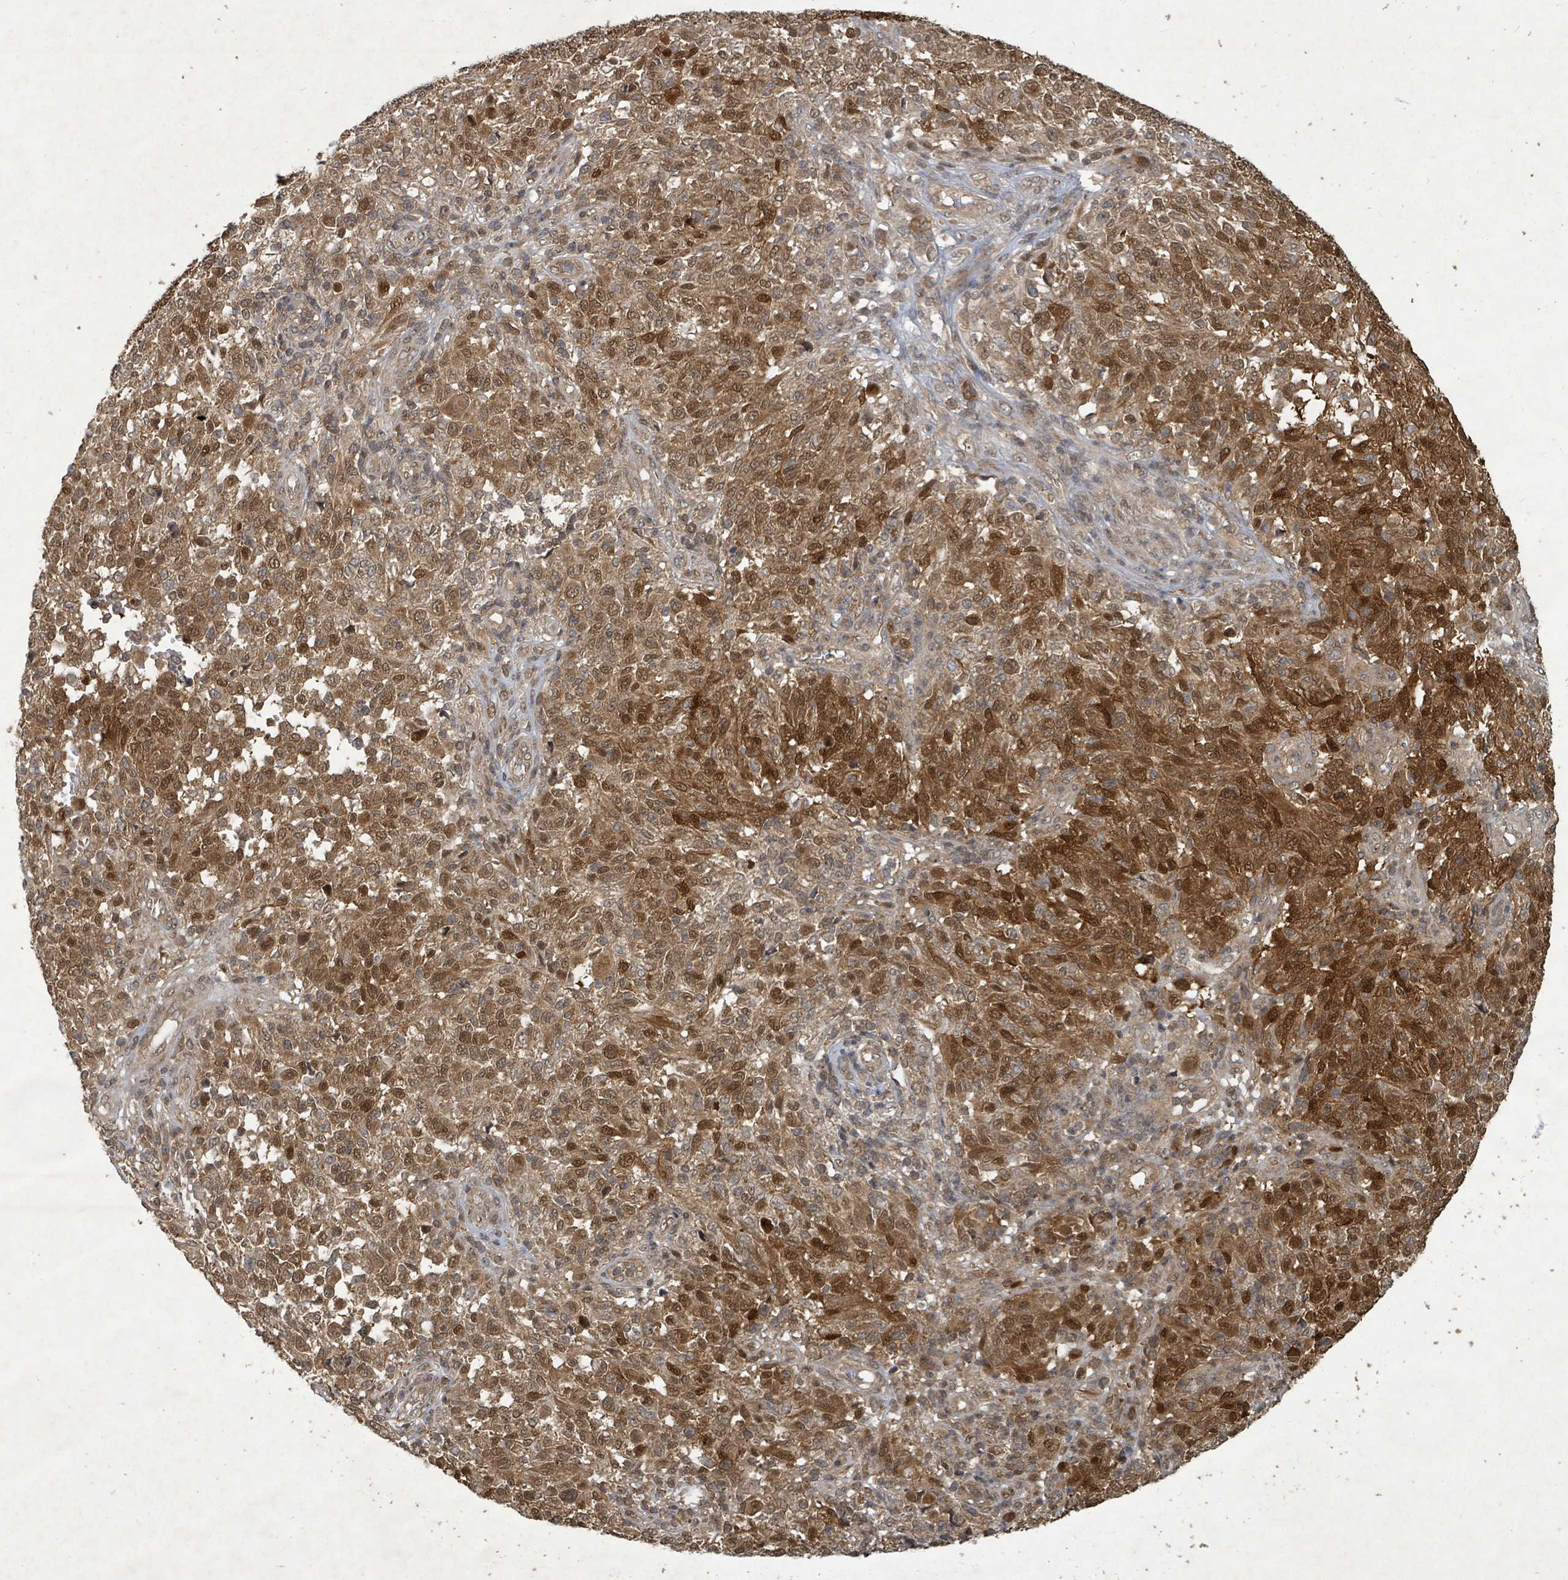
{"staining": {"intensity": "strong", "quantity": ">75%", "location": "cytoplasmic/membranous,nuclear"}, "tissue": "melanoma", "cell_type": "Tumor cells", "image_type": "cancer", "snomed": [{"axis": "morphology", "description": "Malignant melanoma, NOS"}, {"axis": "topography", "description": "Skin"}], "caption": "The photomicrograph shows immunohistochemical staining of malignant melanoma. There is strong cytoplasmic/membranous and nuclear positivity is identified in approximately >75% of tumor cells. (Brightfield microscopy of DAB IHC at high magnification).", "gene": "KDM4E", "patient": {"sex": "male", "age": 66}}